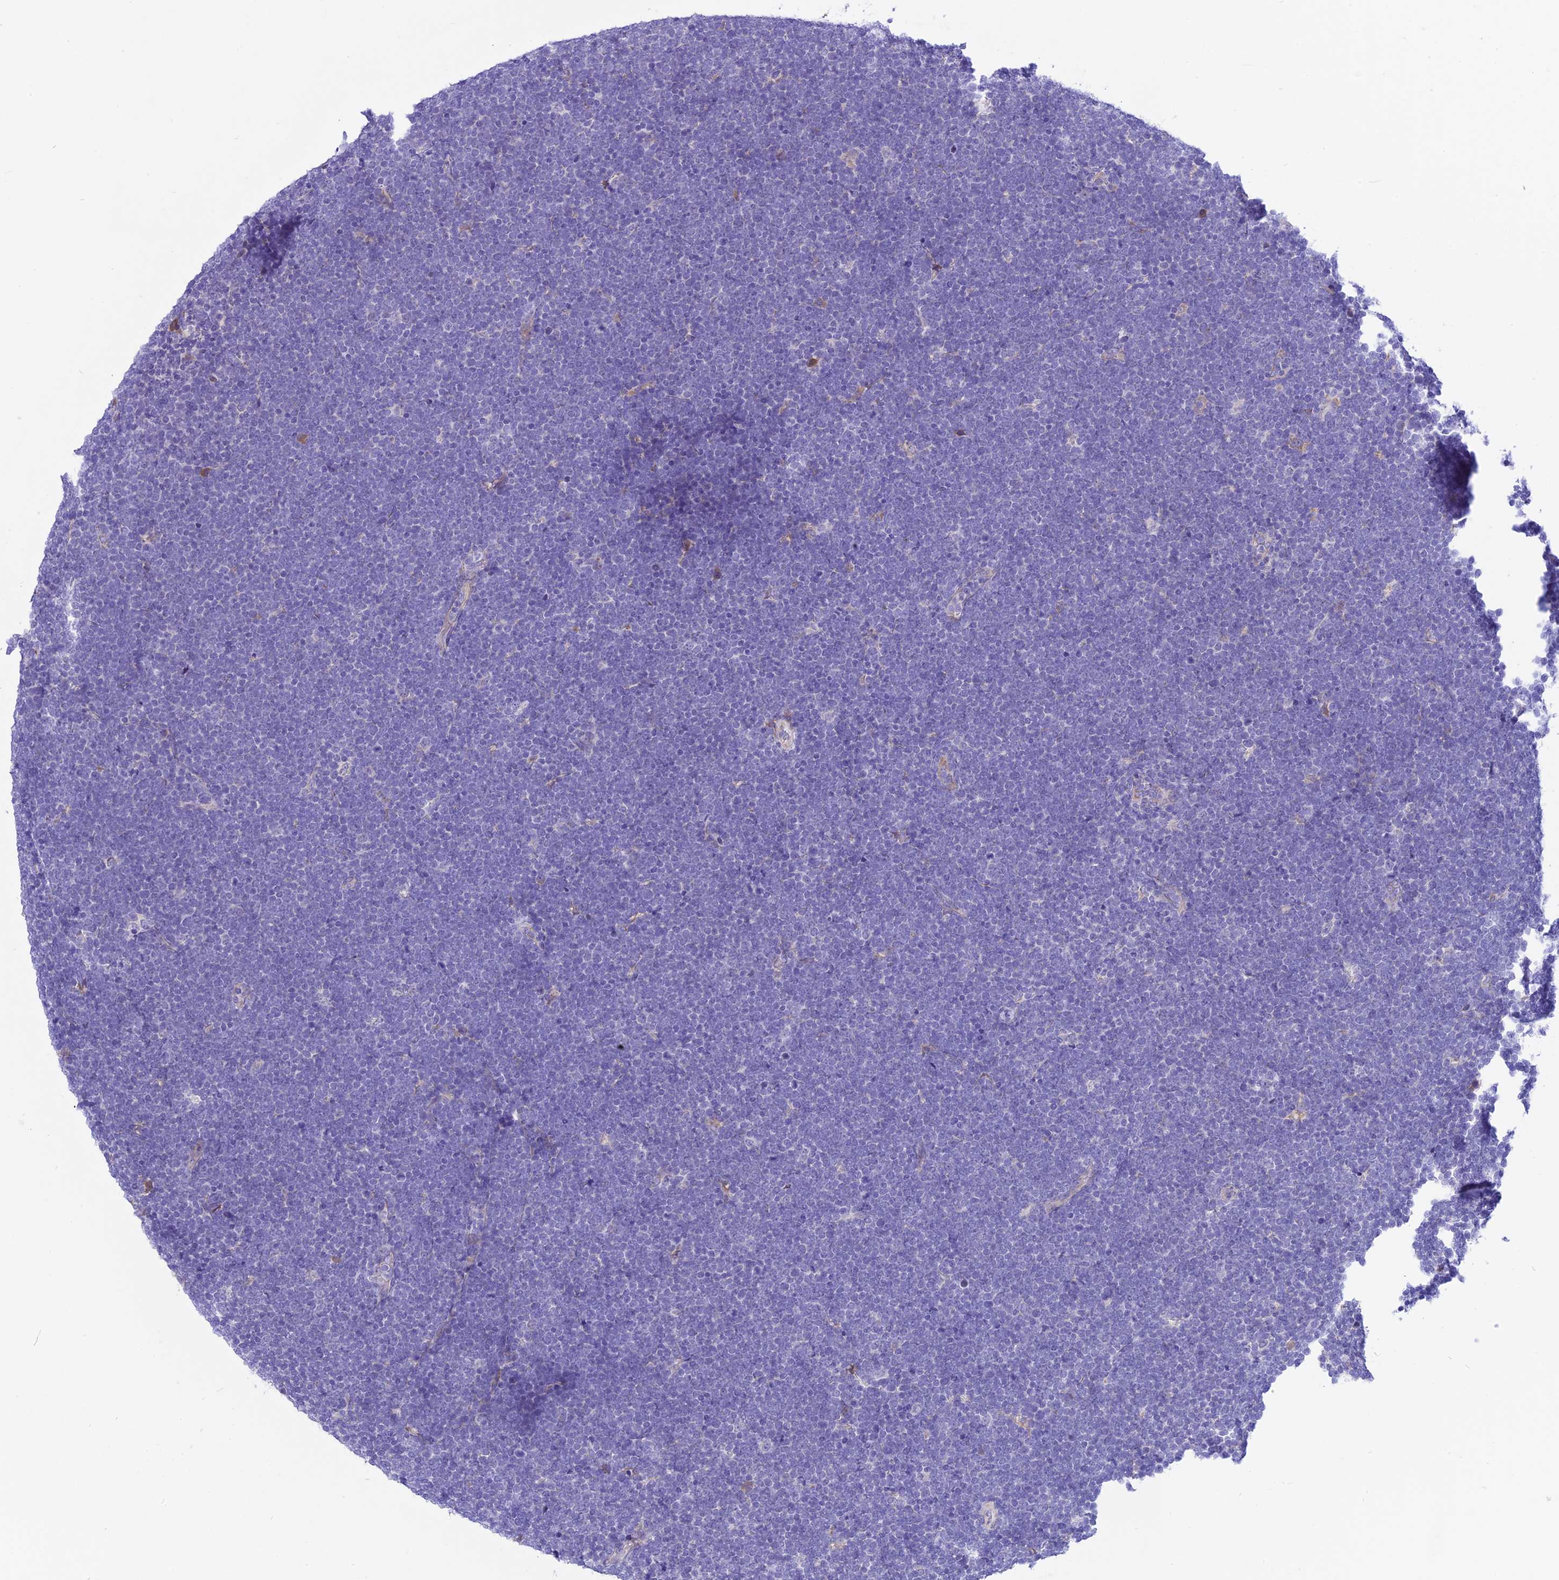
{"staining": {"intensity": "negative", "quantity": "none", "location": "none"}, "tissue": "lymphoma", "cell_type": "Tumor cells", "image_type": "cancer", "snomed": [{"axis": "morphology", "description": "Malignant lymphoma, non-Hodgkin's type, High grade"}, {"axis": "topography", "description": "Lymph node"}], "caption": "DAB (3,3'-diaminobenzidine) immunohistochemical staining of human lymphoma exhibits no significant staining in tumor cells.", "gene": "ARMCX6", "patient": {"sex": "male", "age": 13}}